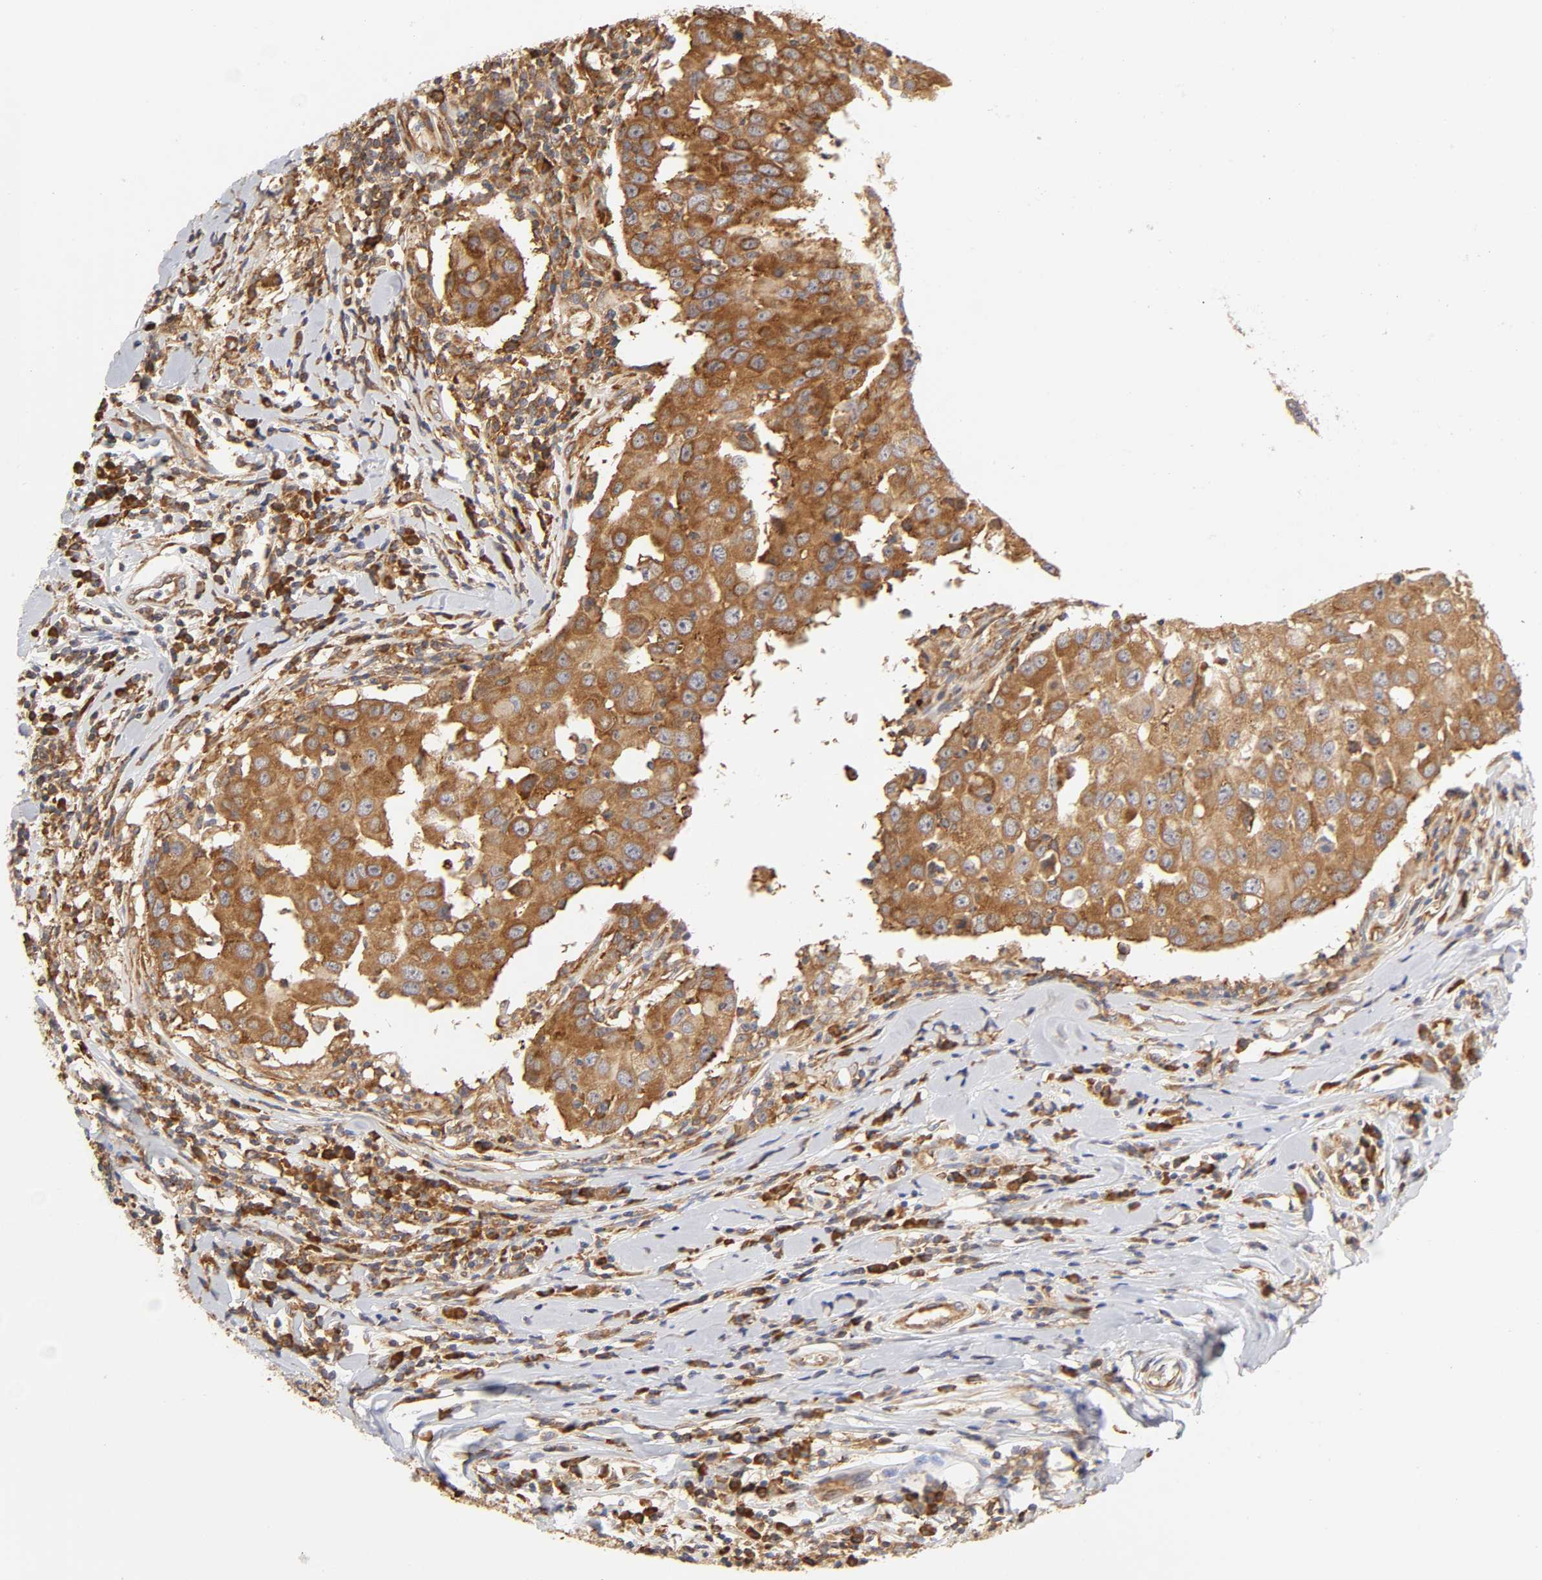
{"staining": {"intensity": "strong", "quantity": ">75%", "location": "cytoplasmic/membranous"}, "tissue": "breast cancer", "cell_type": "Tumor cells", "image_type": "cancer", "snomed": [{"axis": "morphology", "description": "Duct carcinoma"}, {"axis": "topography", "description": "Breast"}], "caption": "Brown immunohistochemical staining in human breast cancer displays strong cytoplasmic/membranous positivity in about >75% of tumor cells.", "gene": "RPL14", "patient": {"sex": "female", "age": 27}}